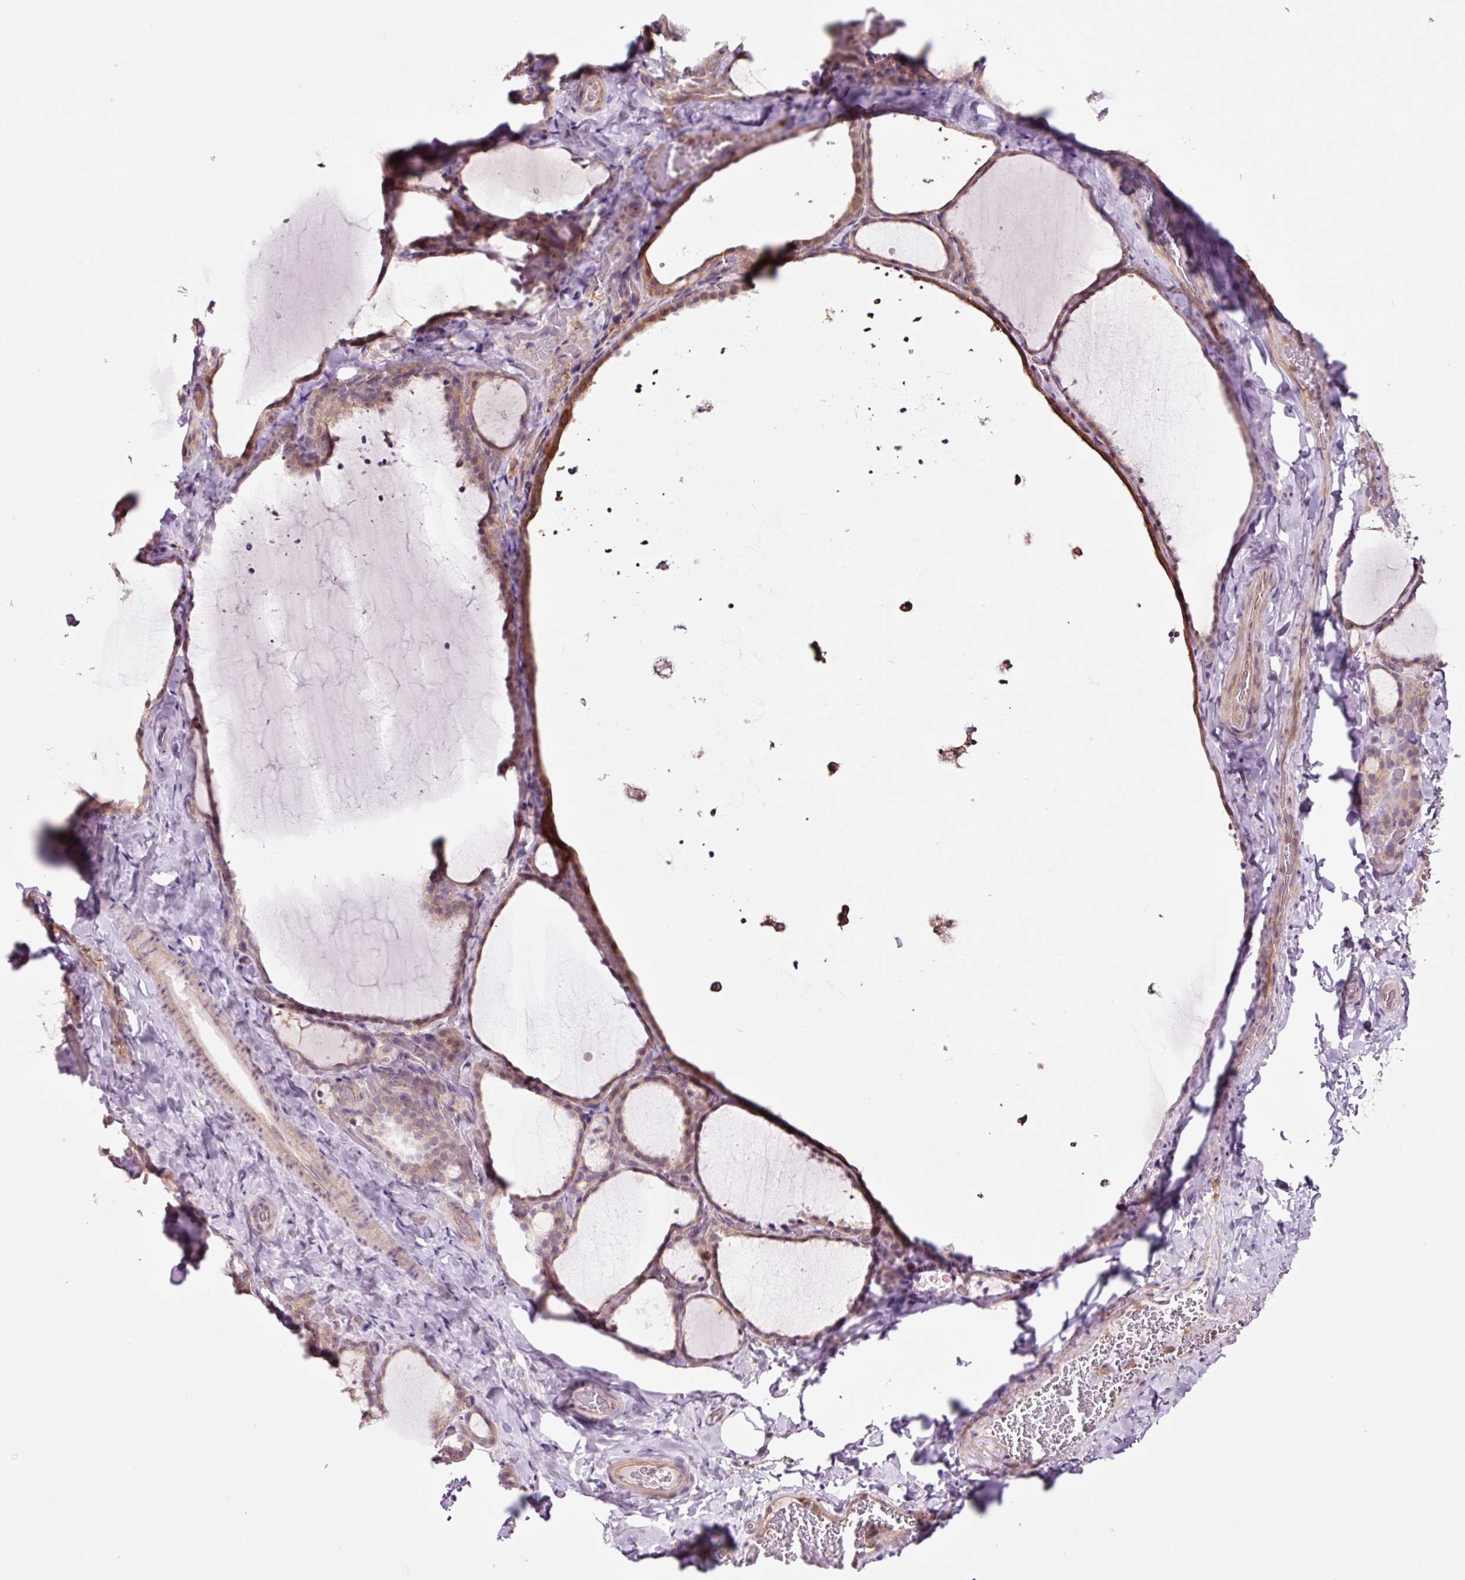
{"staining": {"intensity": "moderate", "quantity": "25%-75%", "location": "cytoplasmic/membranous,nuclear"}, "tissue": "thyroid gland", "cell_type": "Glandular cells", "image_type": "normal", "snomed": [{"axis": "morphology", "description": "Normal tissue, NOS"}, {"axis": "topography", "description": "Thyroid gland"}], "caption": "Glandular cells demonstrate medium levels of moderate cytoplasmic/membranous,nuclear positivity in approximately 25%-75% of cells in normal thyroid gland. The protein of interest is shown in brown color, while the nuclei are stained blue.", "gene": "FBXL14", "patient": {"sex": "female", "age": 22}}